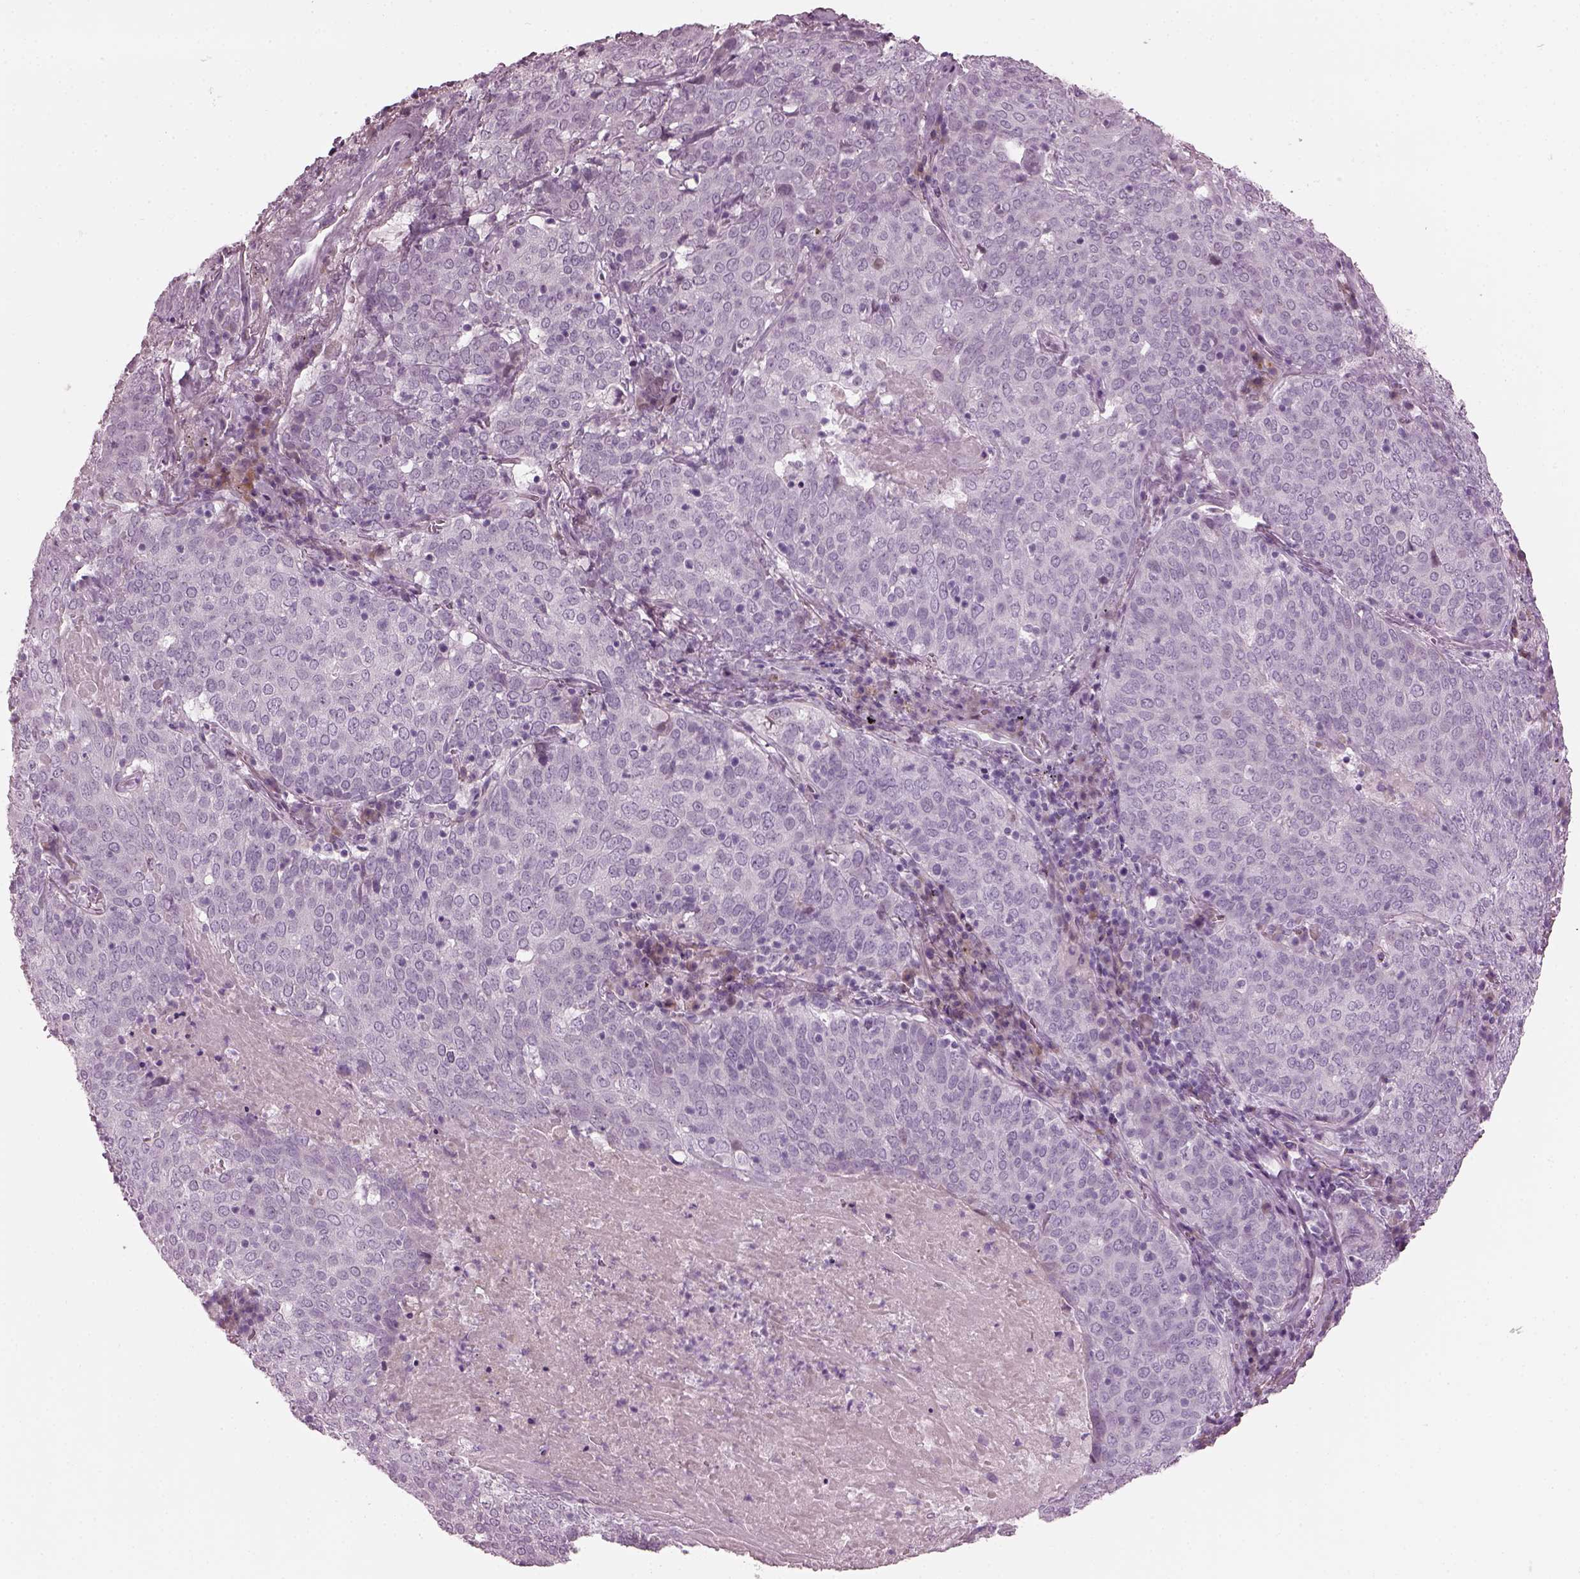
{"staining": {"intensity": "negative", "quantity": "none", "location": "none"}, "tissue": "lung cancer", "cell_type": "Tumor cells", "image_type": "cancer", "snomed": [{"axis": "morphology", "description": "Squamous cell carcinoma, NOS"}, {"axis": "topography", "description": "Lung"}], "caption": "This is an immunohistochemistry (IHC) histopathology image of lung cancer. There is no expression in tumor cells.", "gene": "HYDIN", "patient": {"sex": "male", "age": 82}}